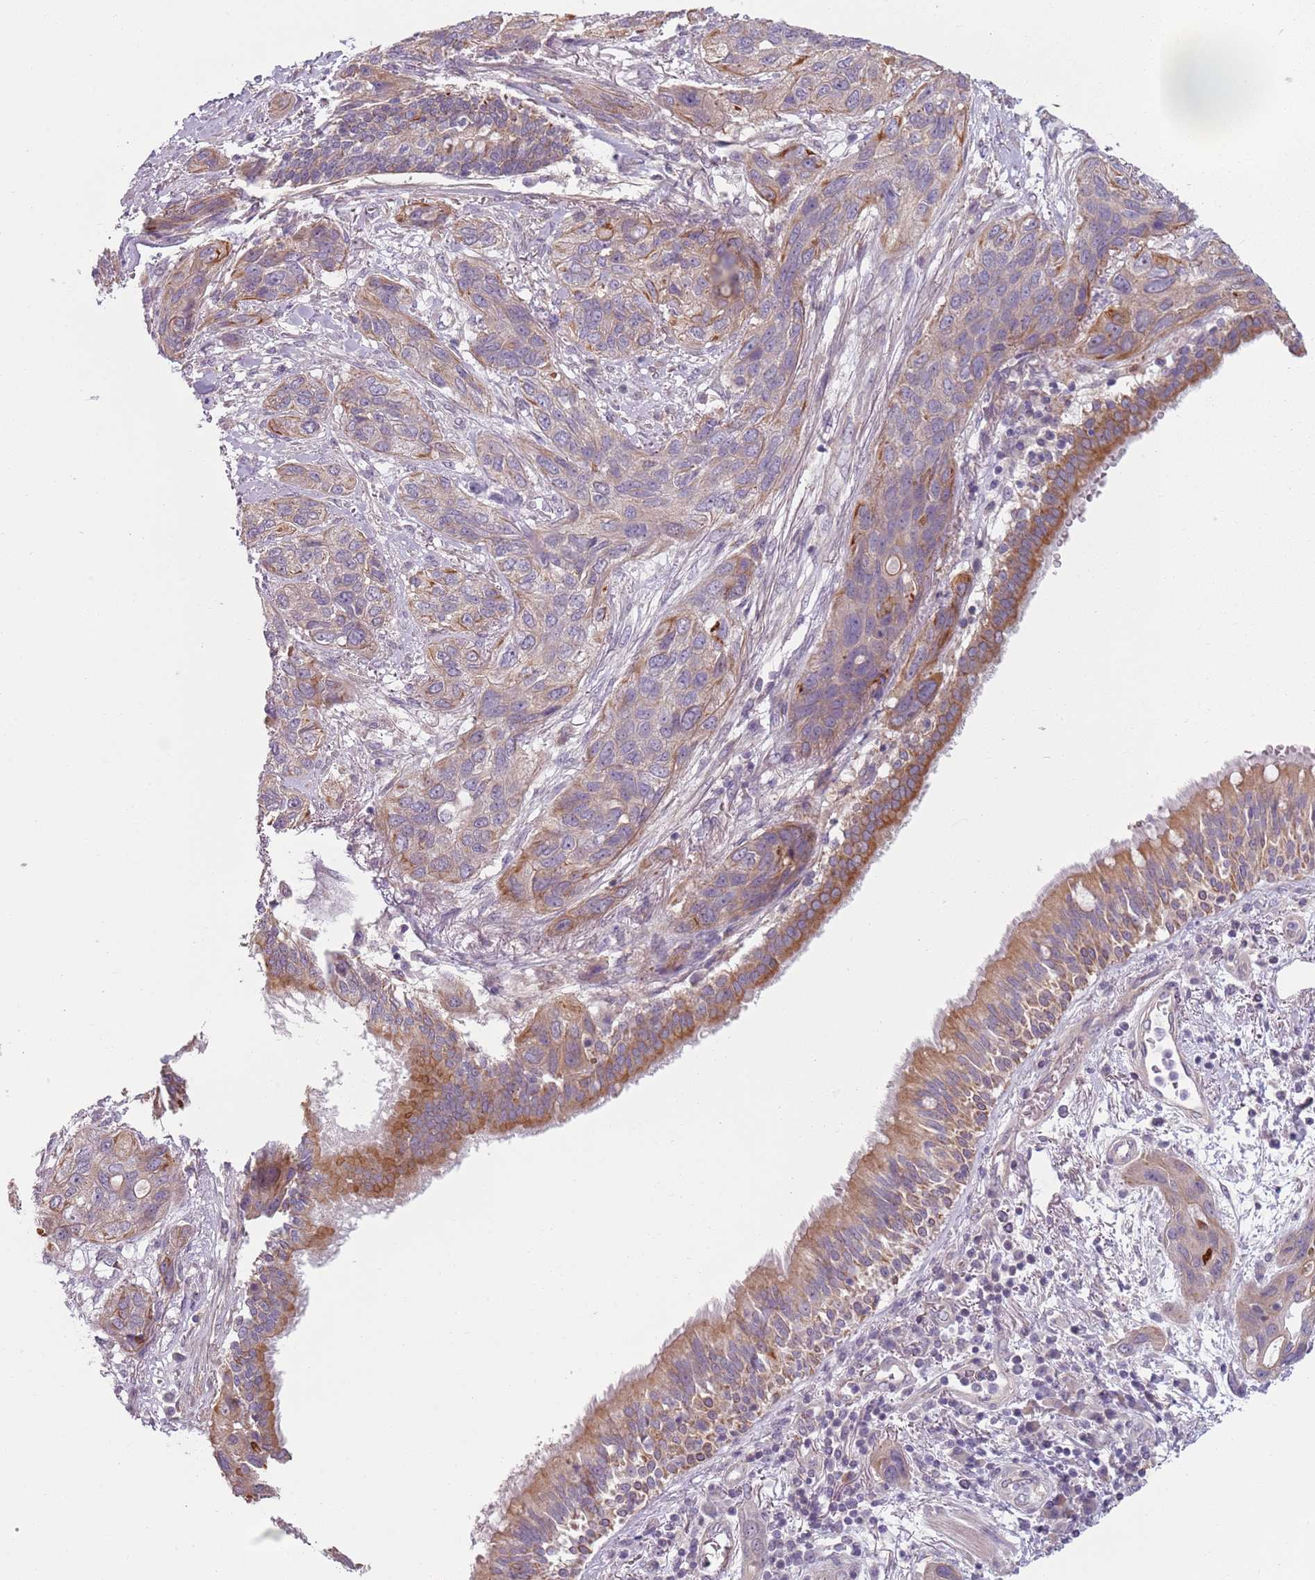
{"staining": {"intensity": "weak", "quantity": "<25%", "location": "cytoplasmic/membranous"}, "tissue": "lung cancer", "cell_type": "Tumor cells", "image_type": "cancer", "snomed": [{"axis": "morphology", "description": "Squamous cell carcinoma, NOS"}, {"axis": "topography", "description": "Lung"}], "caption": "The image demonstrates no staining of tumor cells in squamous cell carcinoma (lung).", "gene": "TLCD2", "patient": {"sex": "female", "age": 70}}